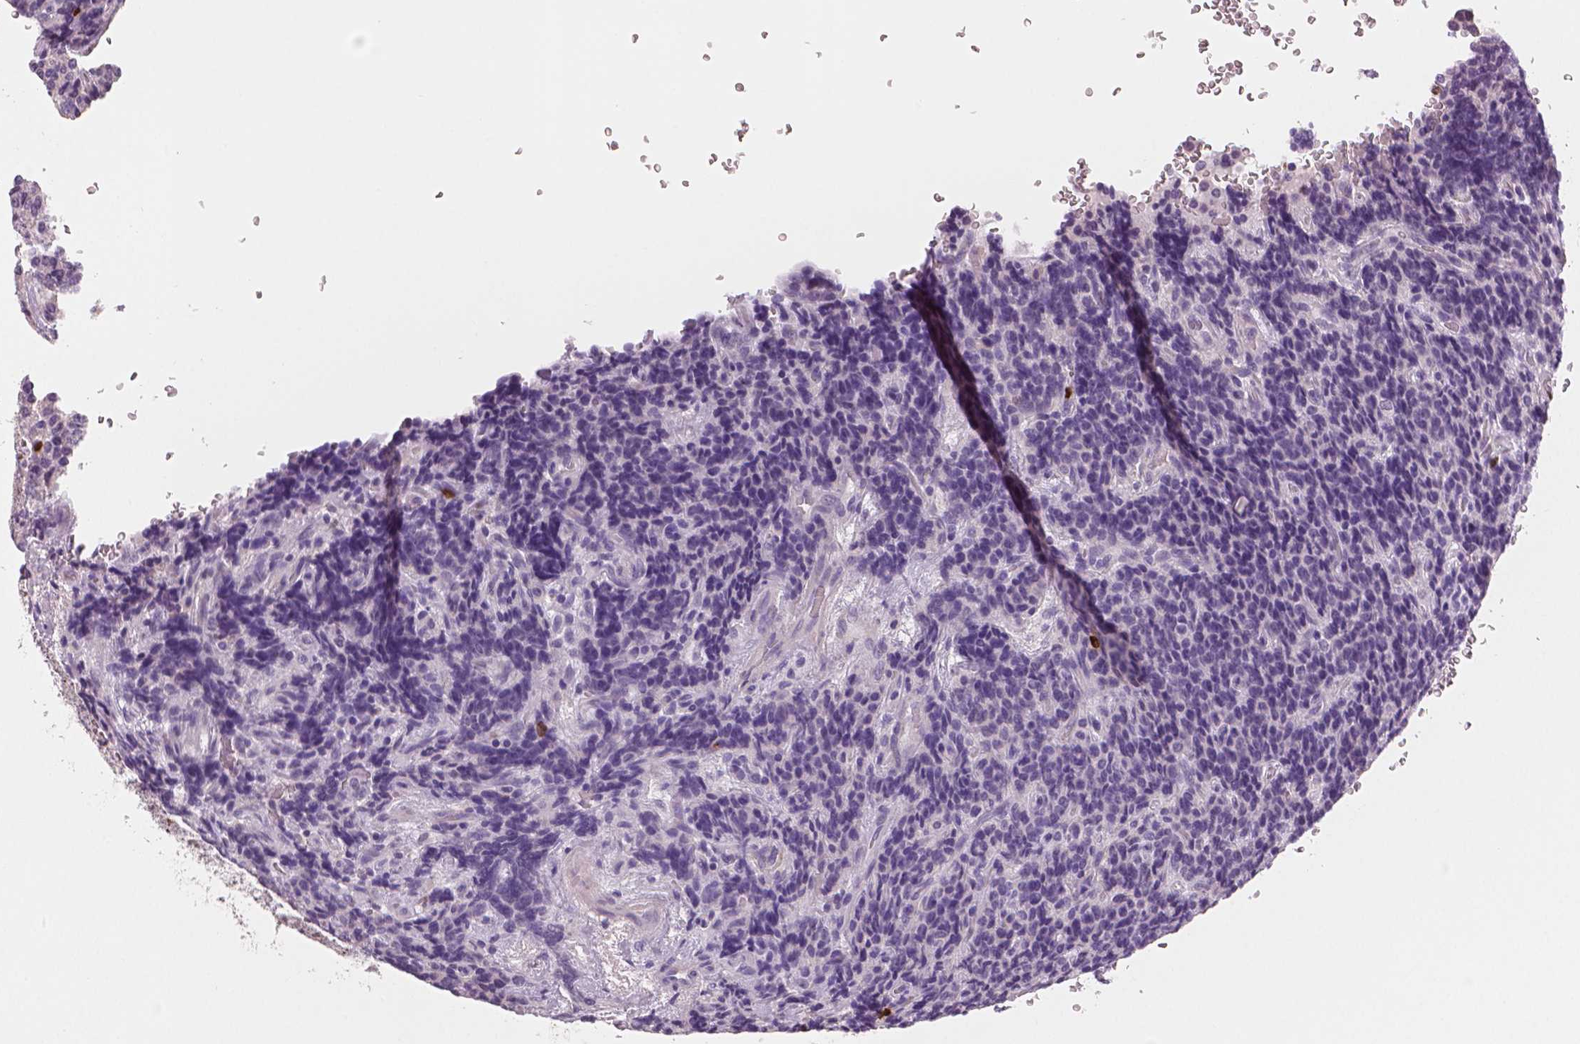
{"staining": {"intensity": "strong", "quantity": "<25%", "location": "nuclear"}, "tissue": "carcinoid", "cell_type": "Tumor cells", "image_type": "cancer", "snomed": [{"axis": "morphology", "description": "Carcinoid, malignant, NOS"}, {"axis": "topography", "description": "Pancreas"}], "caption": "Immunohistochemical staining of malignant carcinoid shows medium levels of strong nuclear protein staining in about <25% of tumor cells.", "gene": "MKI67", "patient": {"sex": "male", "age": 36}}